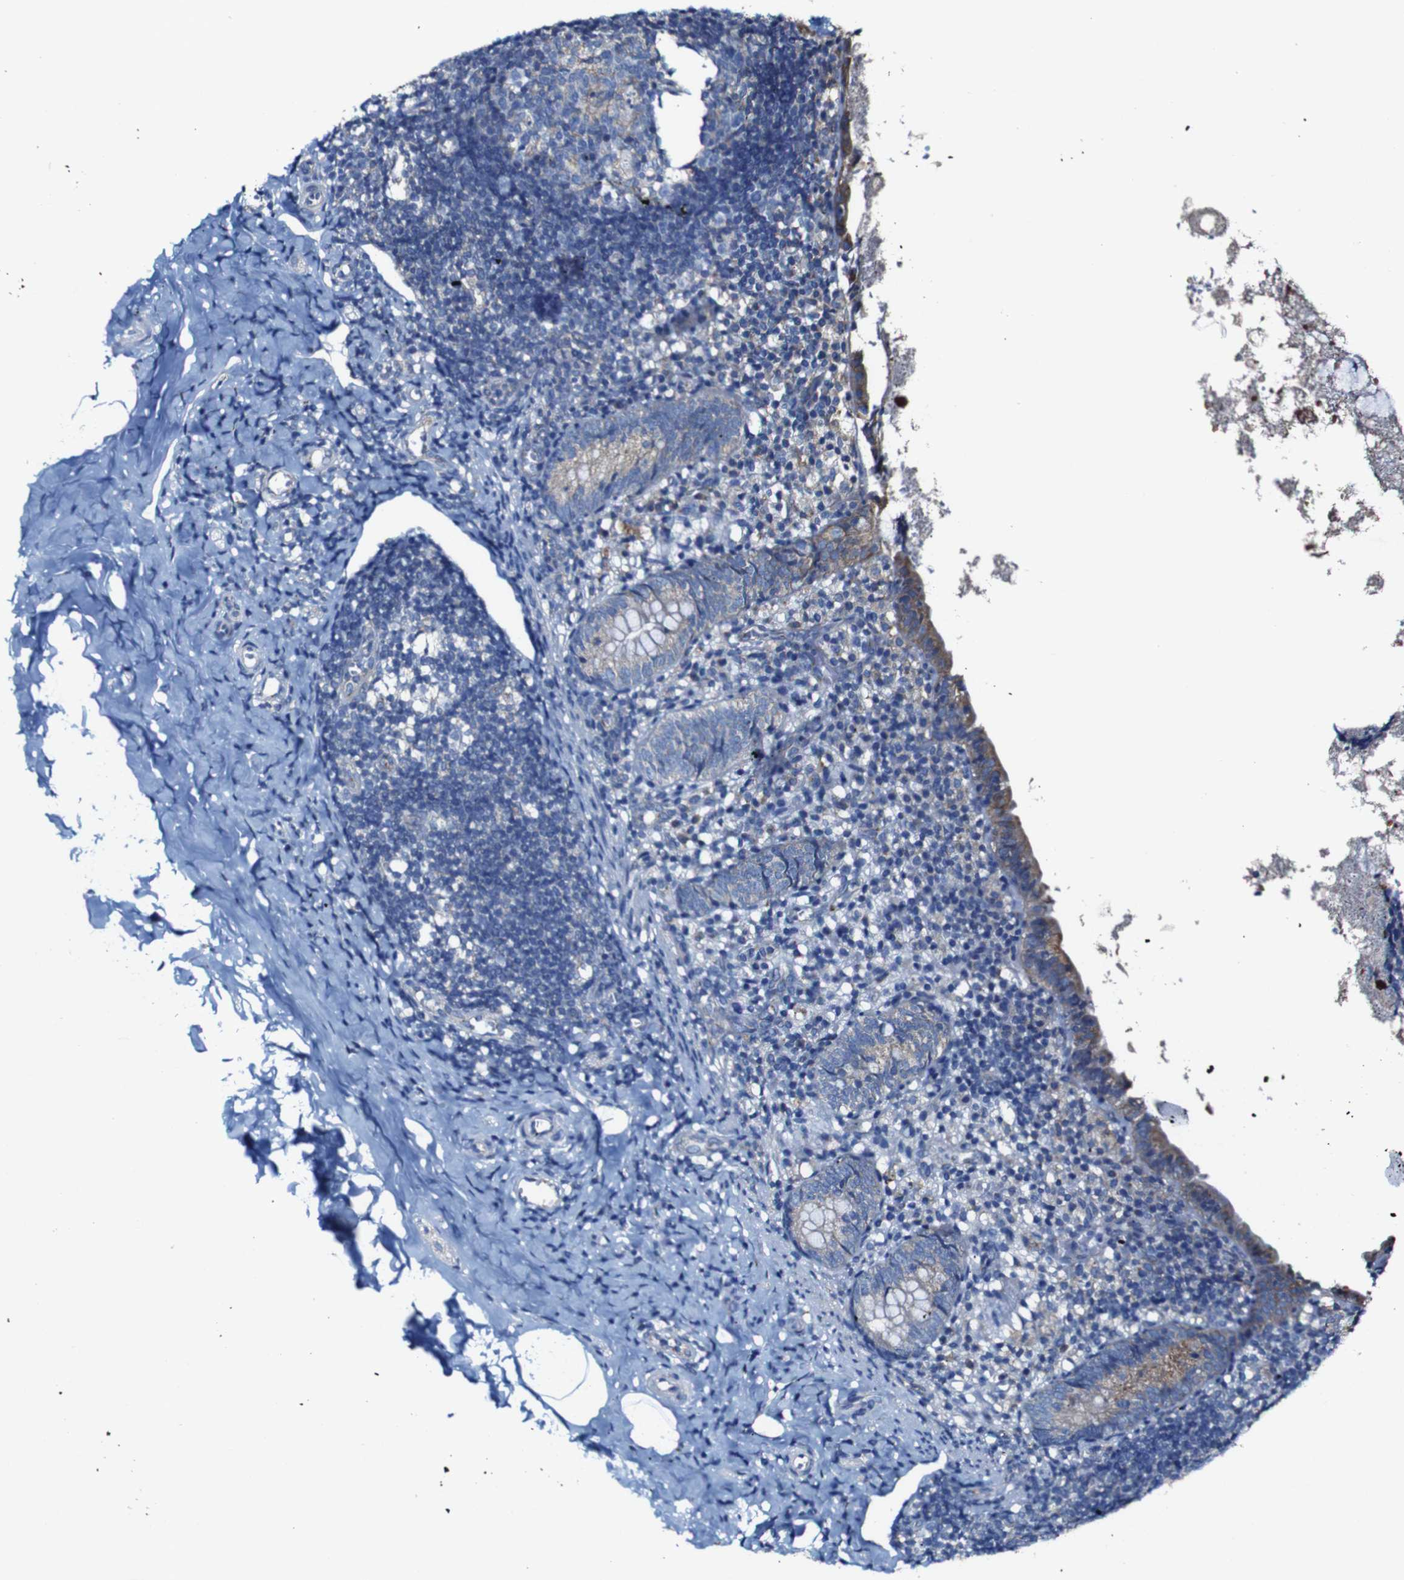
{"staining": {"intensity": "moderate", "quantity": "25%-75%", "location": "cytoplasmic/membranous"}, "tissue": "appendix", "cell_type": "Glandular cells", "image_type": "normal", "snomed": [{"axis": "morphology", "description": "Normal tissue, NOS"}, {"axis": "topography", "description": "Appendix"}], "caption": "Moderate cytoplasmic/membranous expression for a protein is appreciated in about 25%-75% of glandular cells of normal appendix using immunohistochemistry.", "gene": "CSF1R", "patient": {"sex": "female", "age": 10}}